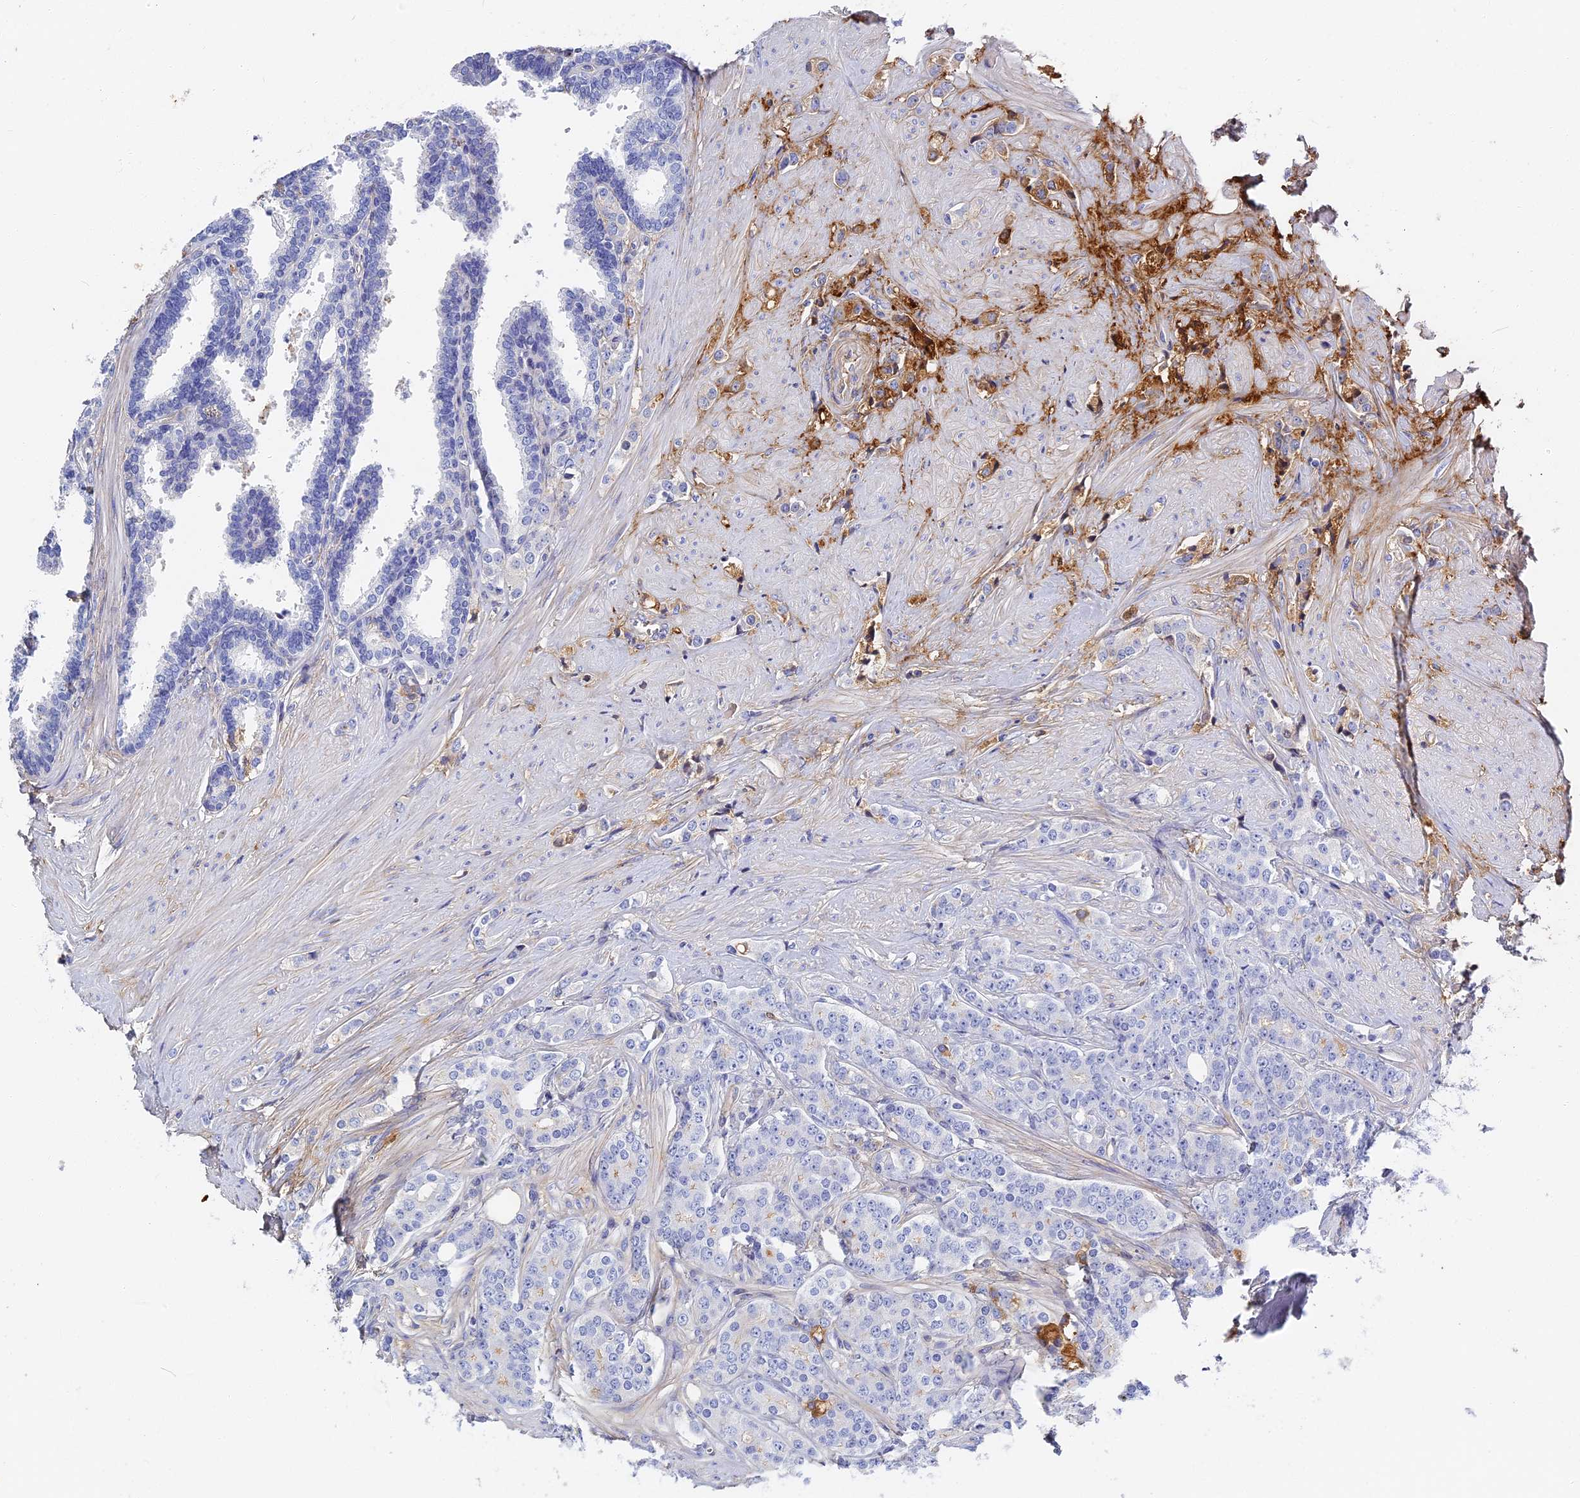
{"staining": {"intensity": "moderate", "quantity": "<25%", "location": "cytoplasmic/membranous"}, "tissue": "prostate cancer", "cell_type": "Tumor cells", "image_type": "cancer", "snomed": [{"axis": "morphology", "description": "Adenocarcinoma, High grade"}, {"axis": "topography", "description": "Prostate"}], "caption": "About <25% of tumor cells in prostate adenocarcinoma (high-grade) demonstrate moderate cytoplasmic/membranous protein staining as visualized by brown immunohistochemical staining.", "gene": "ITIH1", "patient": {"sex": "male", "age": 62}}